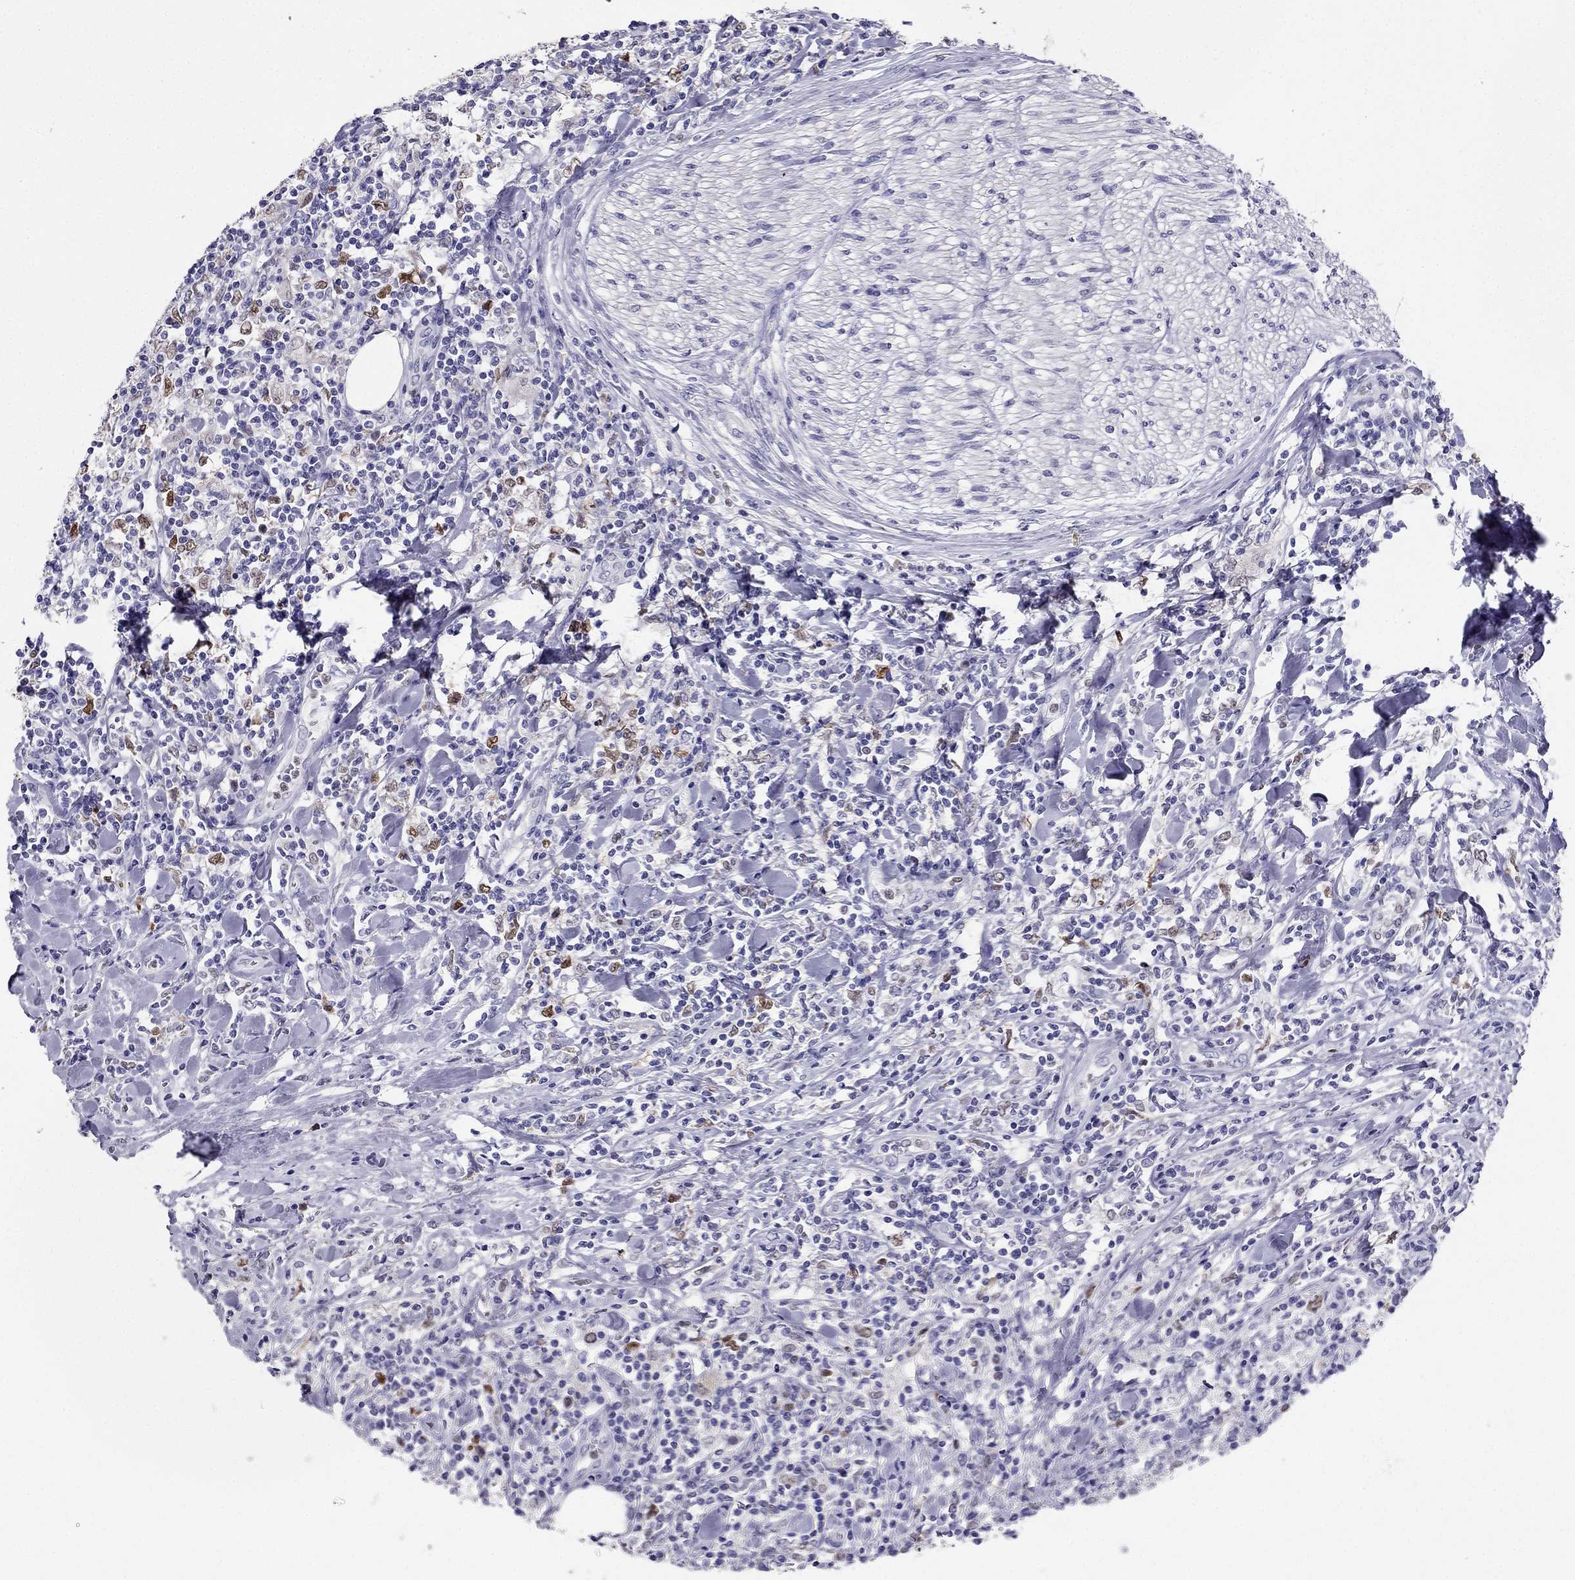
{"staining": {"intensity": "negative", "quantity": "none", "location": "none"}, "tissue": "lymphoma", "cell_type": "Tumor cells", "image_type": "cancer", "snomed": [{"axis": "morphology", "description": "Malignant lymphoma, non-Hodgkin's type, High grade"}, {"axis": "topography", "description": "Lymph node"}], "caption": "There is no significant expression in tumor cells of malignant lymphoma, non-Hodgkin's type (high-grade).", "gene": "ARID3A", "patient": {"sex": "female", "age": 84}}